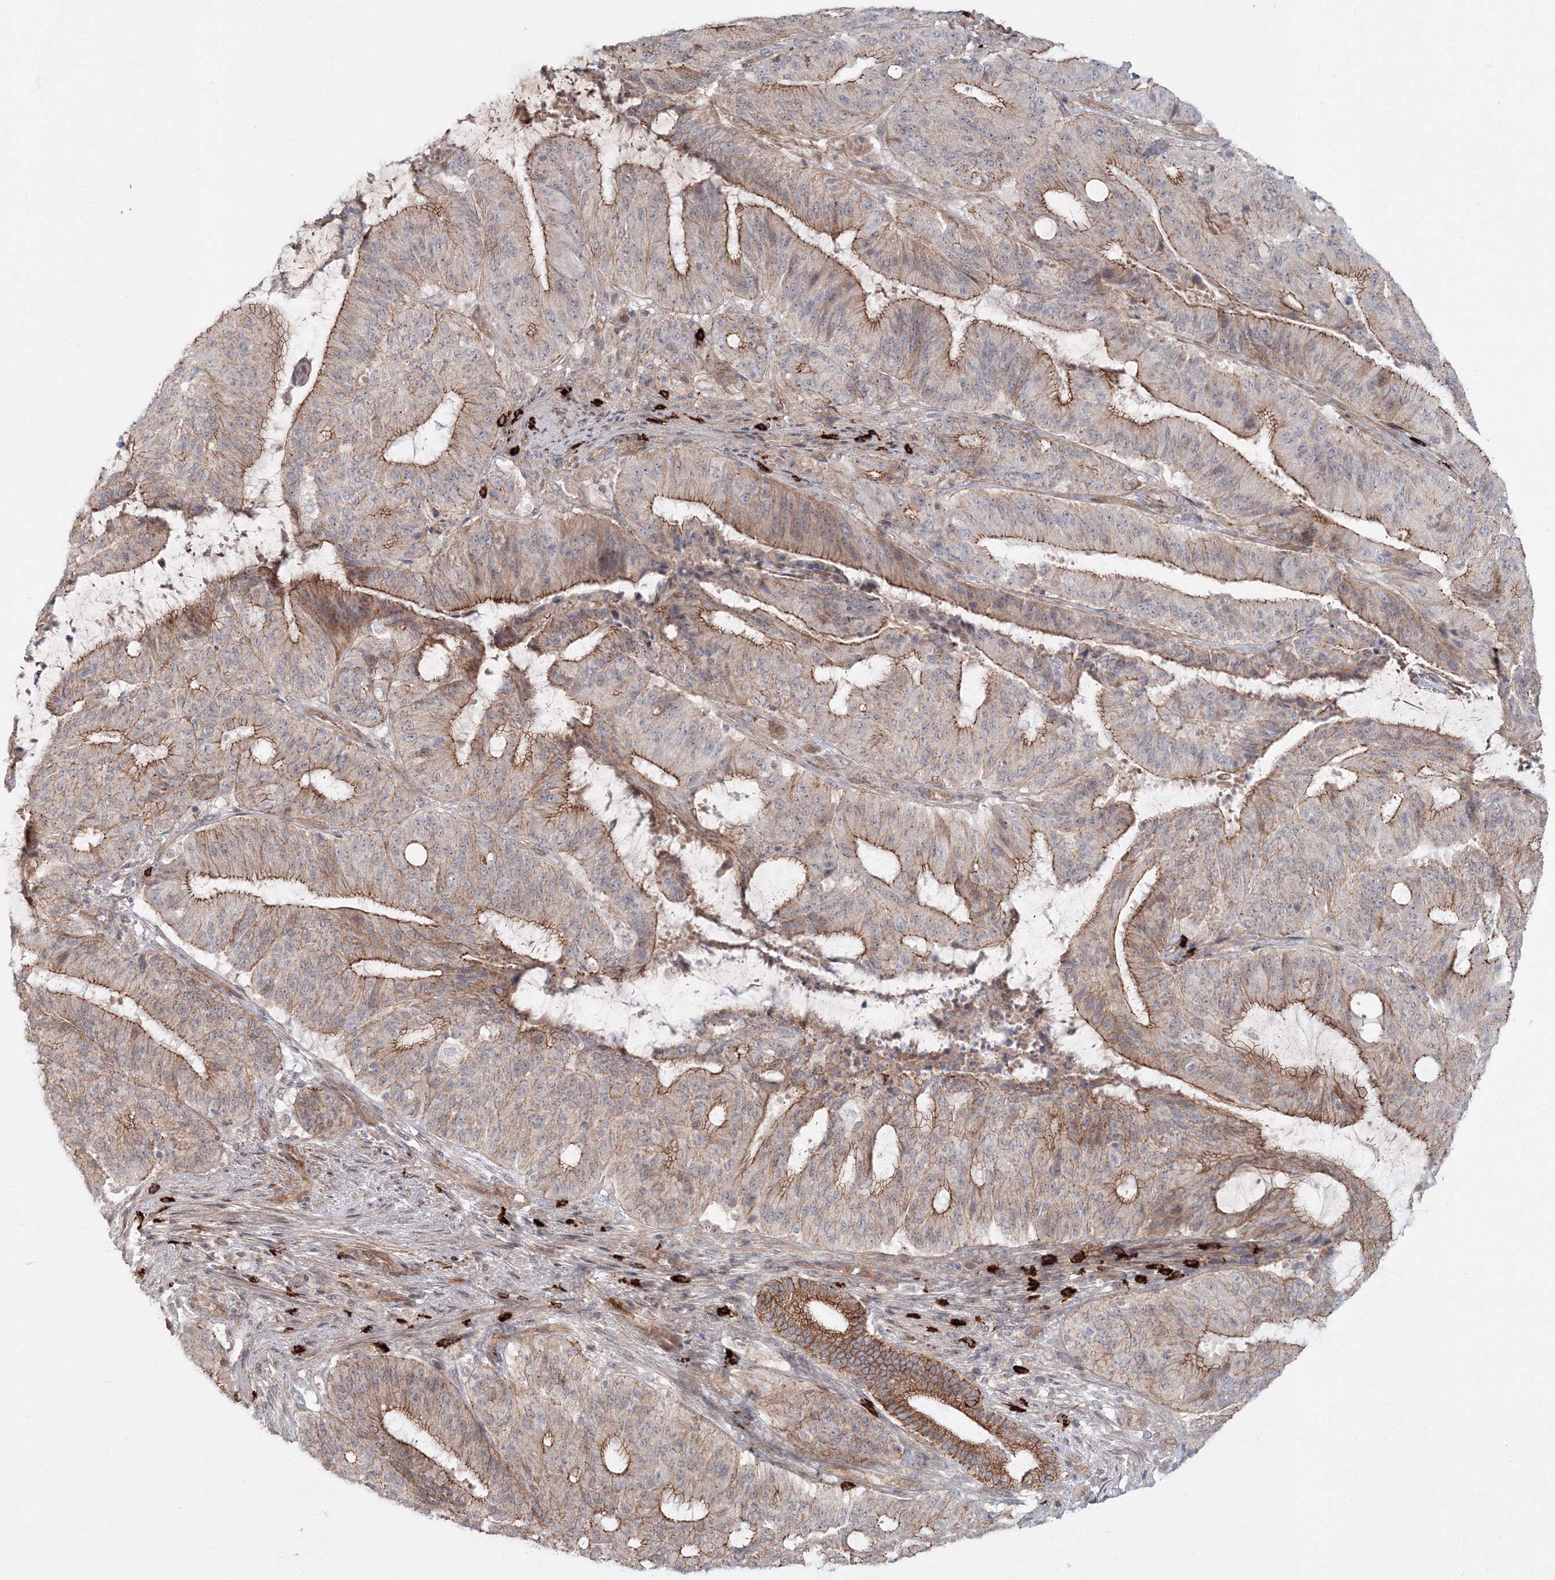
{"staining": {"intensity": "moderate", "quantity": ">75%", "location": "cytoplasmic/membranous"}, "tissue": "liver cancer", "cell_type": "Tumor cells", "image_type": "cancer", "snomed": [{"axis": "morphology", "description": "Normal tissue, NOS"}, {"axis": "morphology", "description": "Cholangiocarcinoma"}, {"axis": "topography", "description": "Liver"}, {"axis": "topography", "description": "Peripheral nerve tissue"}], "caption": "IHC of human liver cancer (cholangiocarcinoma) demonstrates medium levels of moderate cytoplasmic/membranous positivity in about >75% of tumor cells.", "gene": "SH3PXD2A", "patient": {"sex": "female", "age": 73}}